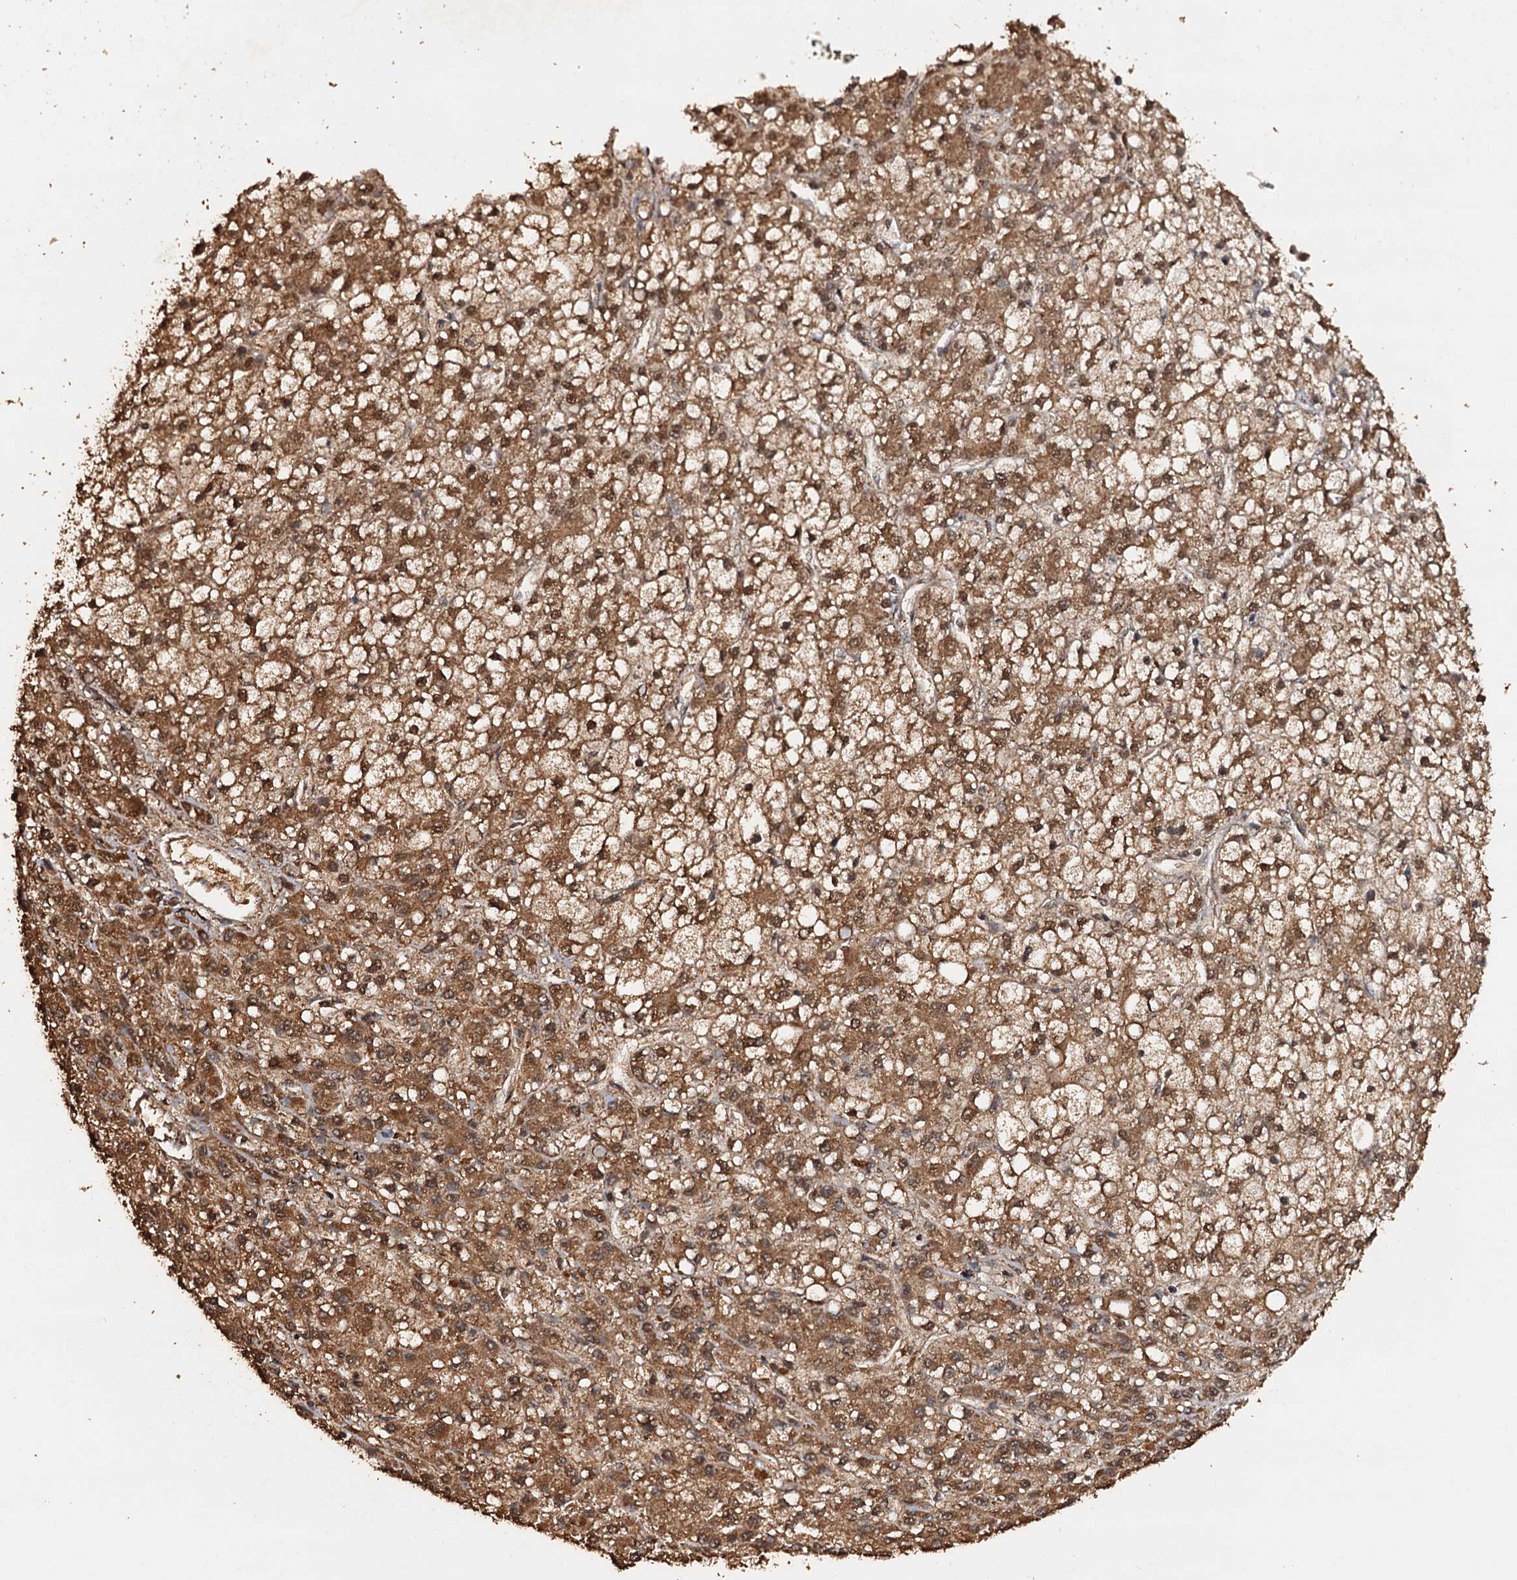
{"staining": {"intensity": "strong", "quantity": ">75%", "location": "cytoplasmic/membranous"}, "tissue": "liver cancer", "cell_type": "Tumor cells", "image_type": "cancer", "snomed": [{"axis": "morphology", "description": "Carcinoma, Hepatocellular, NOS"}, {"axis": "topography", "description": "Liver"}], "caption": "Human hepatocellular carcinoma (liver) stained with a protein marker exhibits strong staining in tumor cells.", "gene": "PSMD9", "patient": {"sex": "male", "age": 67}}